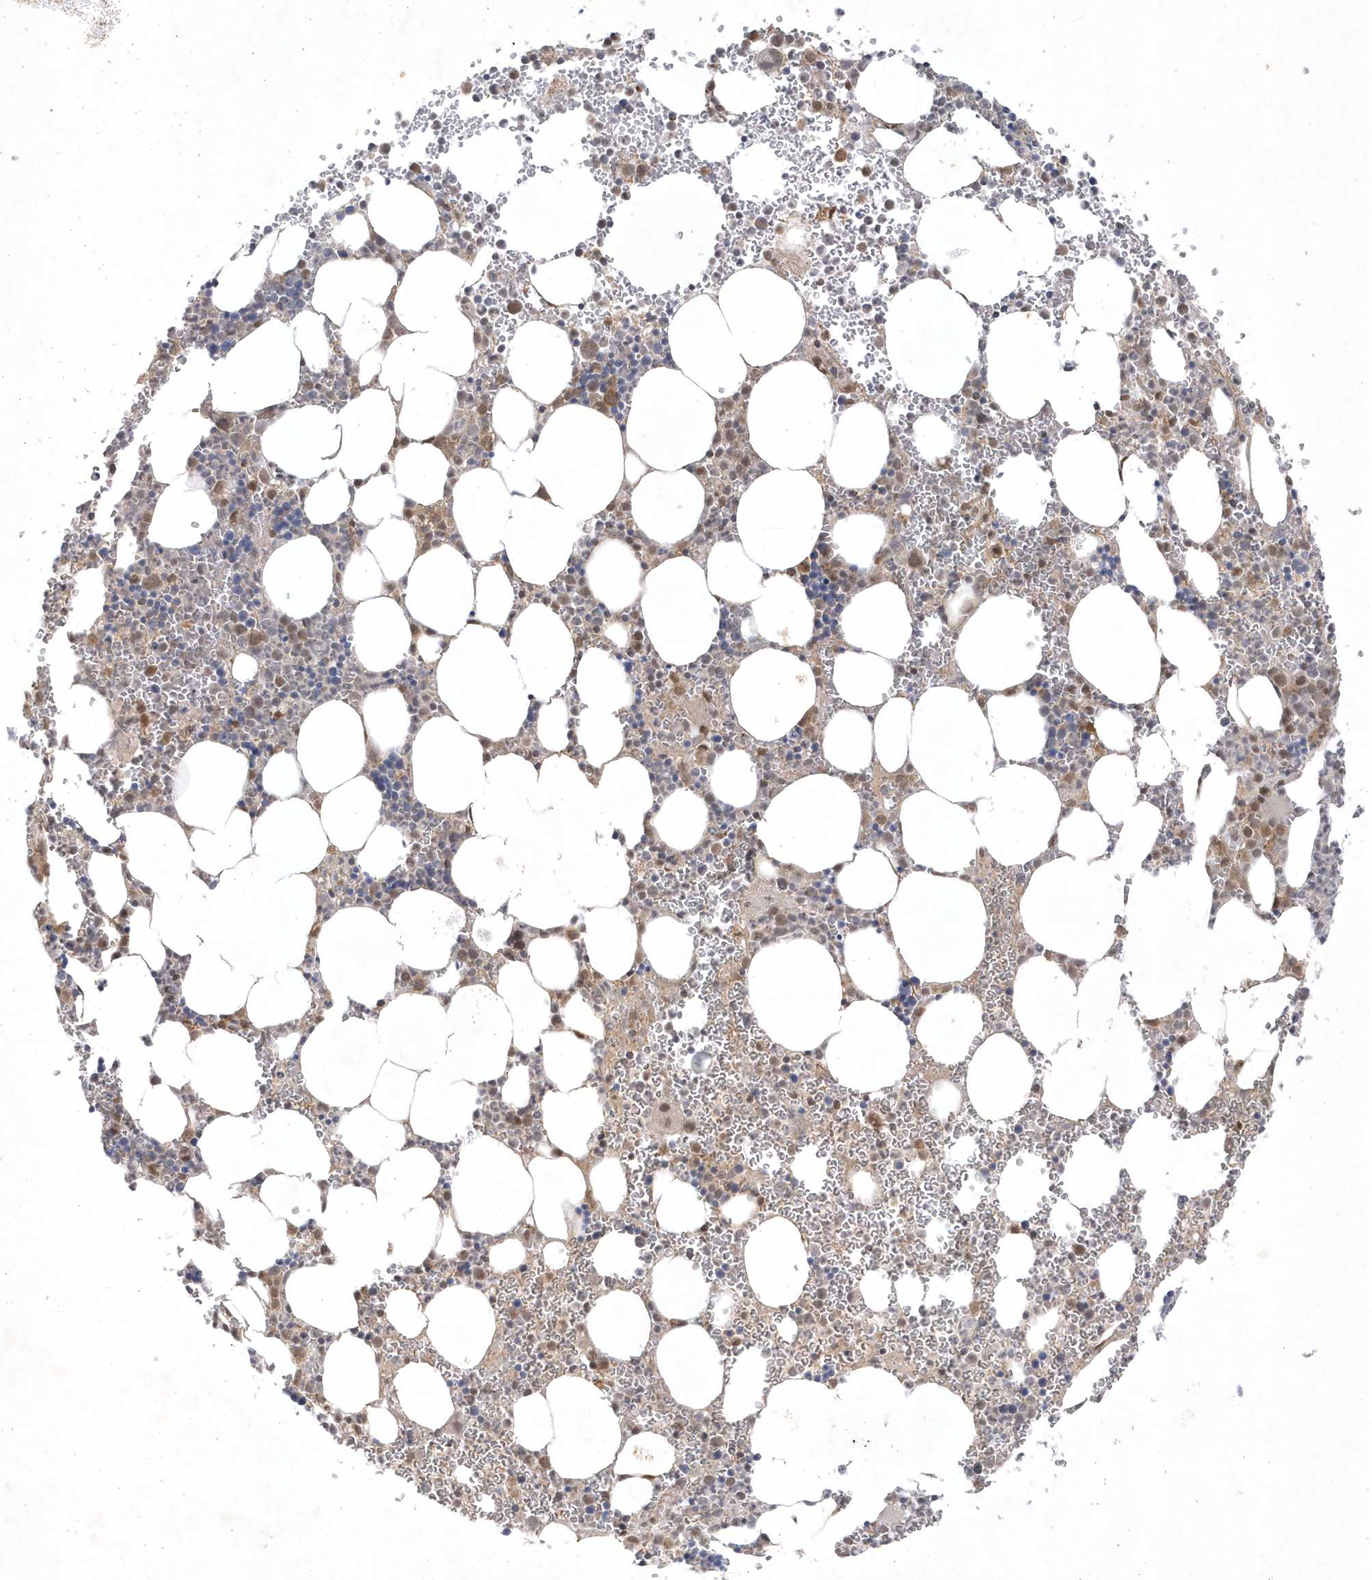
{"staining": {"intensity": "moderate", "quantity": "25%-75%", "location": "nuclear"}, "tissue": "bone marrow", "cell_type": "Hematopoietic cells", "image_type": "normal", "snomed": [{"axis": "morphology", "description": "Normal tissue, NOS"}, {"axis": "topography", "description": "Bone marrow"}], "caption": "This is a histology image of immunohistochemistry (IHC) staining of unremarkable bone marrow, which shows moderate expression in the nuclear of hematopoietic cells.", "gene": "CPSF3", "patient": {"sex": "female", "age": 78}}